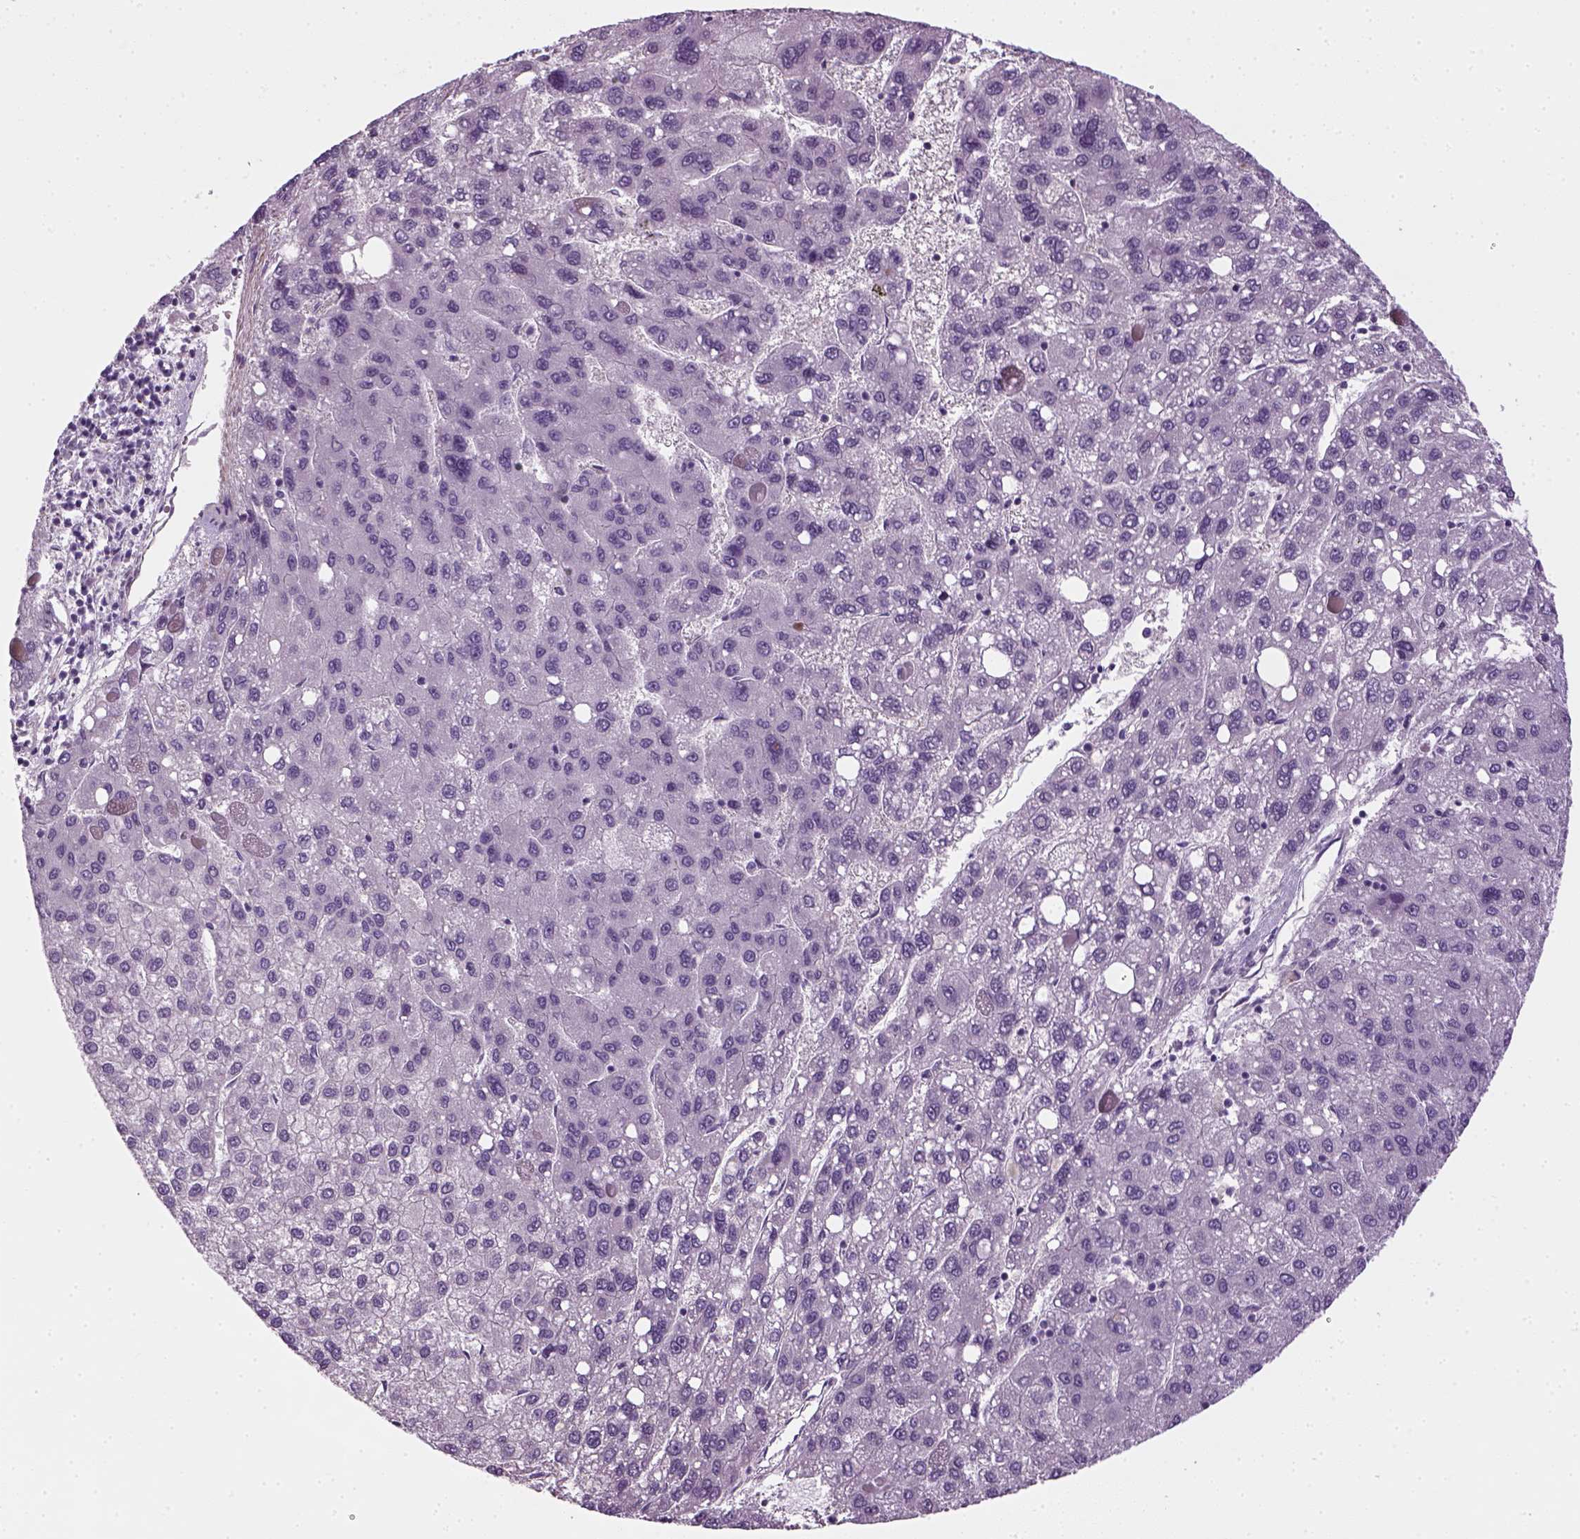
{"staining": {"intensity": "negative", "quantity": "none", "location": "none"}, "tissue": "liver cancer", "cell_type": "Tumor cells", "image_type": "cancer", "snomed": [{"axis": "morphology", "description": "Carcinoma, Hepatocellular, NOS"}, {"axis": "topography", "description": "Liver"}], "caption": "Immunohistochemistry photomicrograph of neoplastic tissue: human hepatocellular carcinoma (liver) stained with DAB (3,3'-diaminobenzidine) exhibits no significant protein positivity in tumor cells.", "gene": "ELOVL3", "patient": {"sex": "female", "age": 82}}